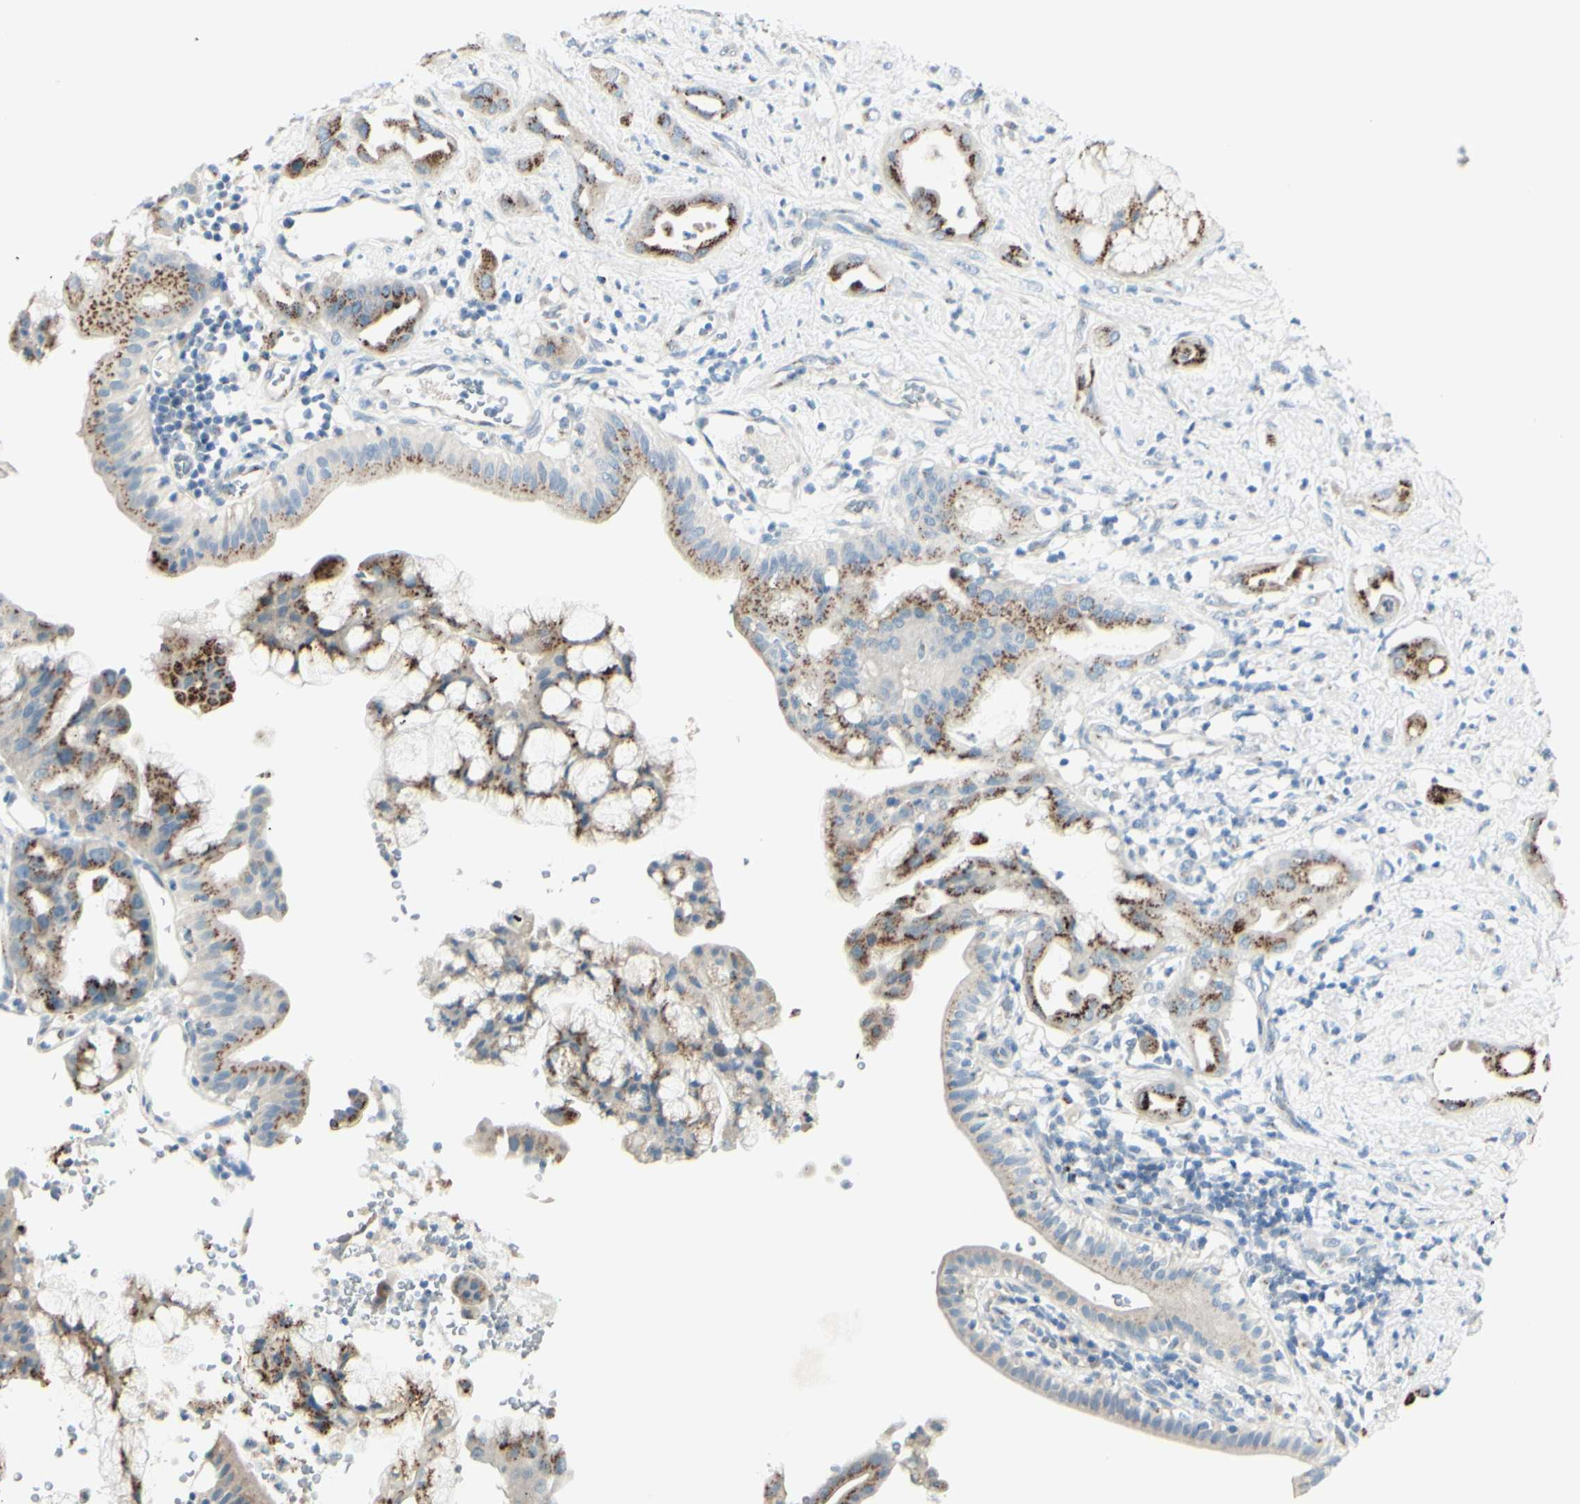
{"staining": {"intensity": "moderate", "quantity": "25%-75%", "location": "cytoplasmic/membranous"}, "tissue": "pancreatic cancer", "cell_type": "Tumor cells", "image_type": "cancer", "snomed": [{"axis": "morphology", "description": "Adenocarcinoma, NOS"}, {"axis": "morphology", "description": "Adenocarcinoma, metastatic, NOS"}, {"axis": "topography", "description": "Lymph node"}, {"axis": "topography", "description": "Pancreas"}, {"axis": "topography", "description": "Duodenum"}], "caption": "Protein expression by immunohistochemistry (IHC) displays moderate cytoplasmic/membranous expression in about 25%-75% of tumor cells in pancreatic cancer. The staining was performed using DAB (3,3'-diaminobenzidine), with brown indicating positive protein expression. Nuclei are stained blue with hematoxylin.", "gene": "B4GALT1", "patient": {"sex": "female", "age": 64}}